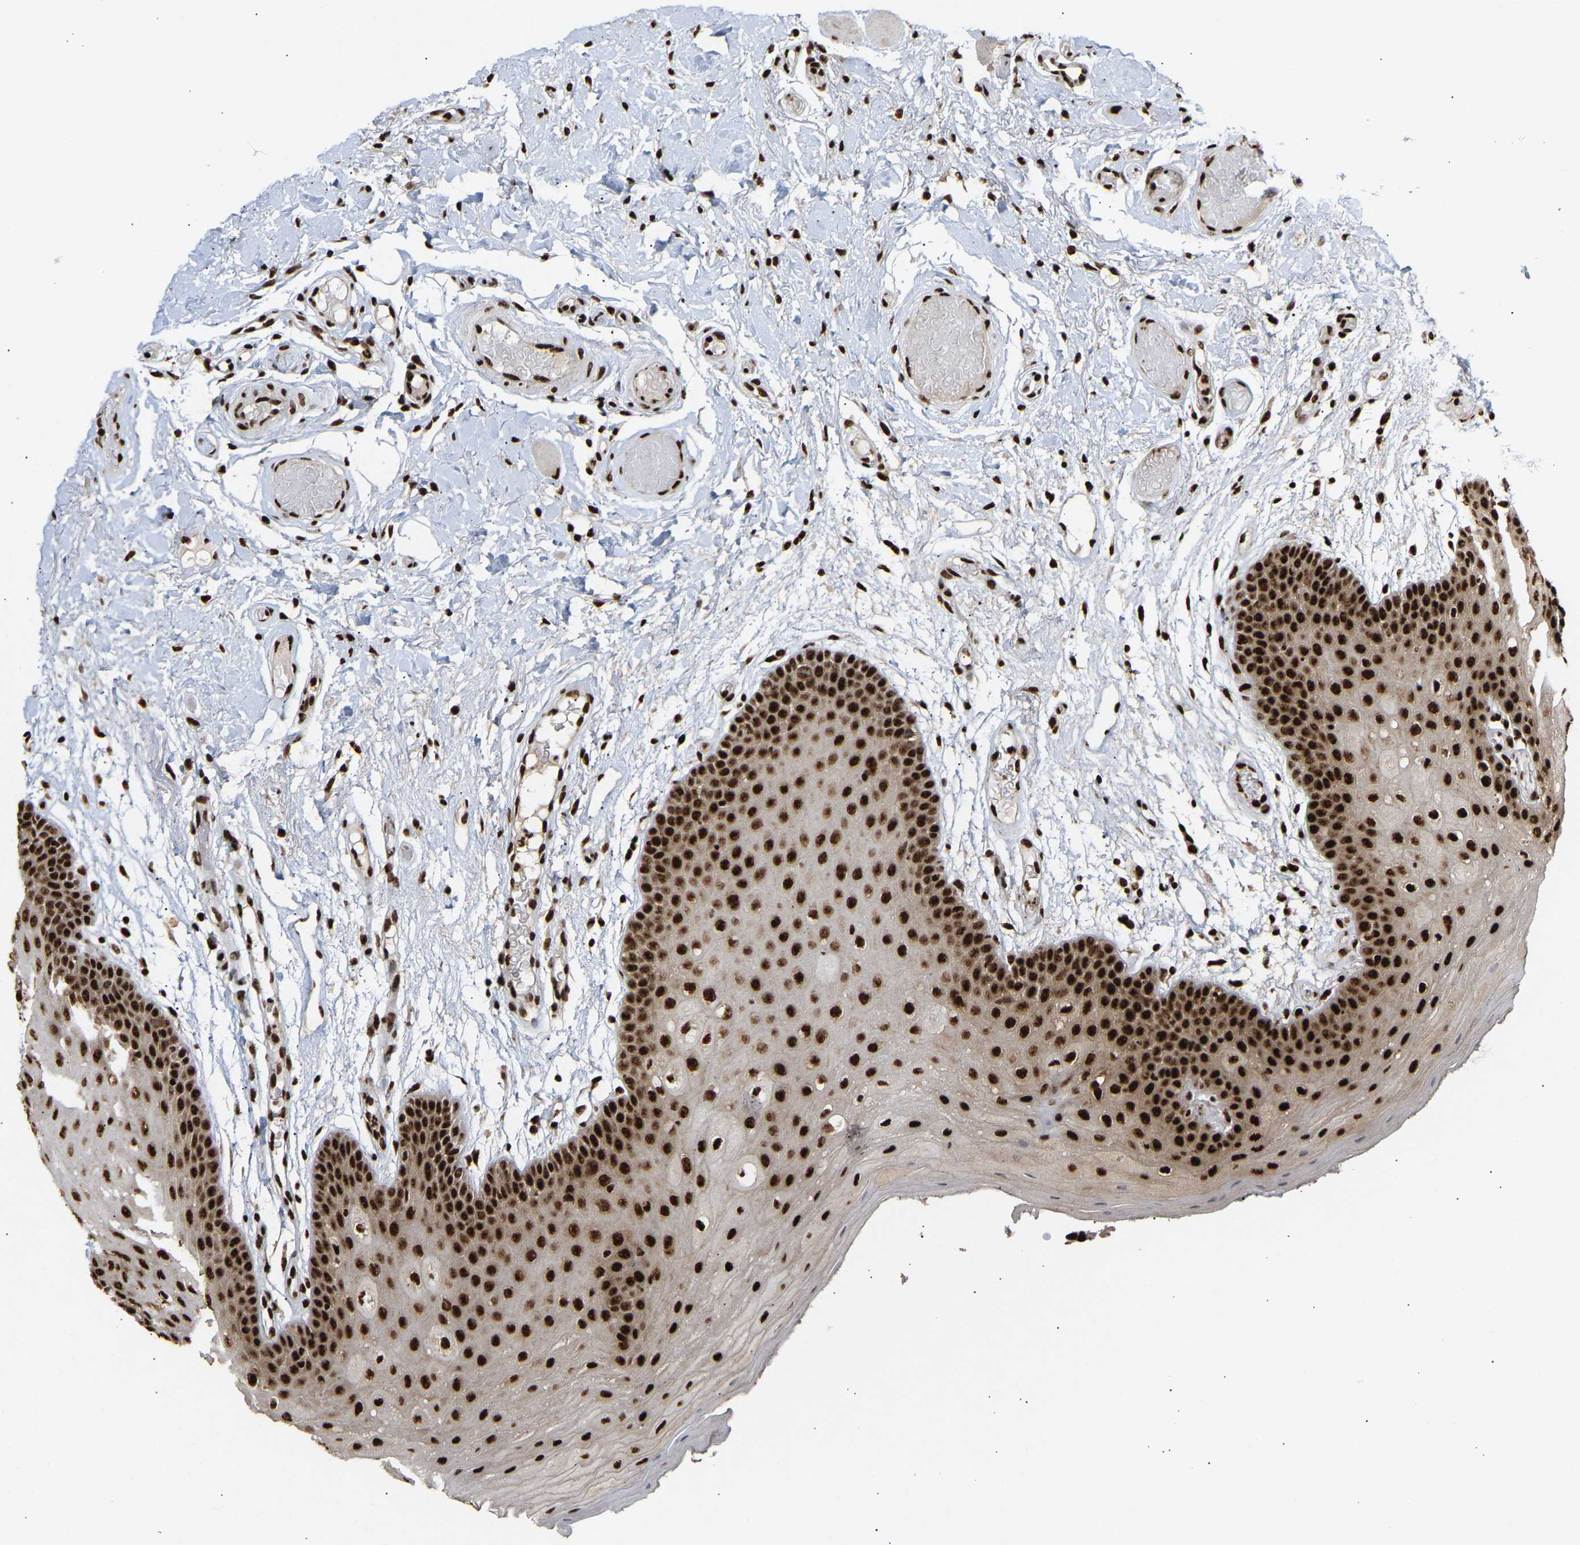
{"staining": {"intensity": "strong", "quantity": ">75%", "location": "nuclear"}, "tissue": "oral mucosa", "cell_type": "Squamous epithelial cells", "image_type": "normal", "snomed": [{"axis": "morphology", "description": "Normal tissue, NOS"}, {"axis": "morphology", "description": "Squamous cell carcinoma, NOS"}, {"axis": "topography", "description": "Oral tissue"}, {"axis": "topography", "description": "Head-Neck"}], "caption": "A high-resolution image shows immunohistochemistry (IHC) staining of benign oral mucosa, which exhibits strong nuclear positivity in about >75% of squamous epithelial cells.", "gene": "ALYREF", "patient": {"sex": "male", "age": 71}}